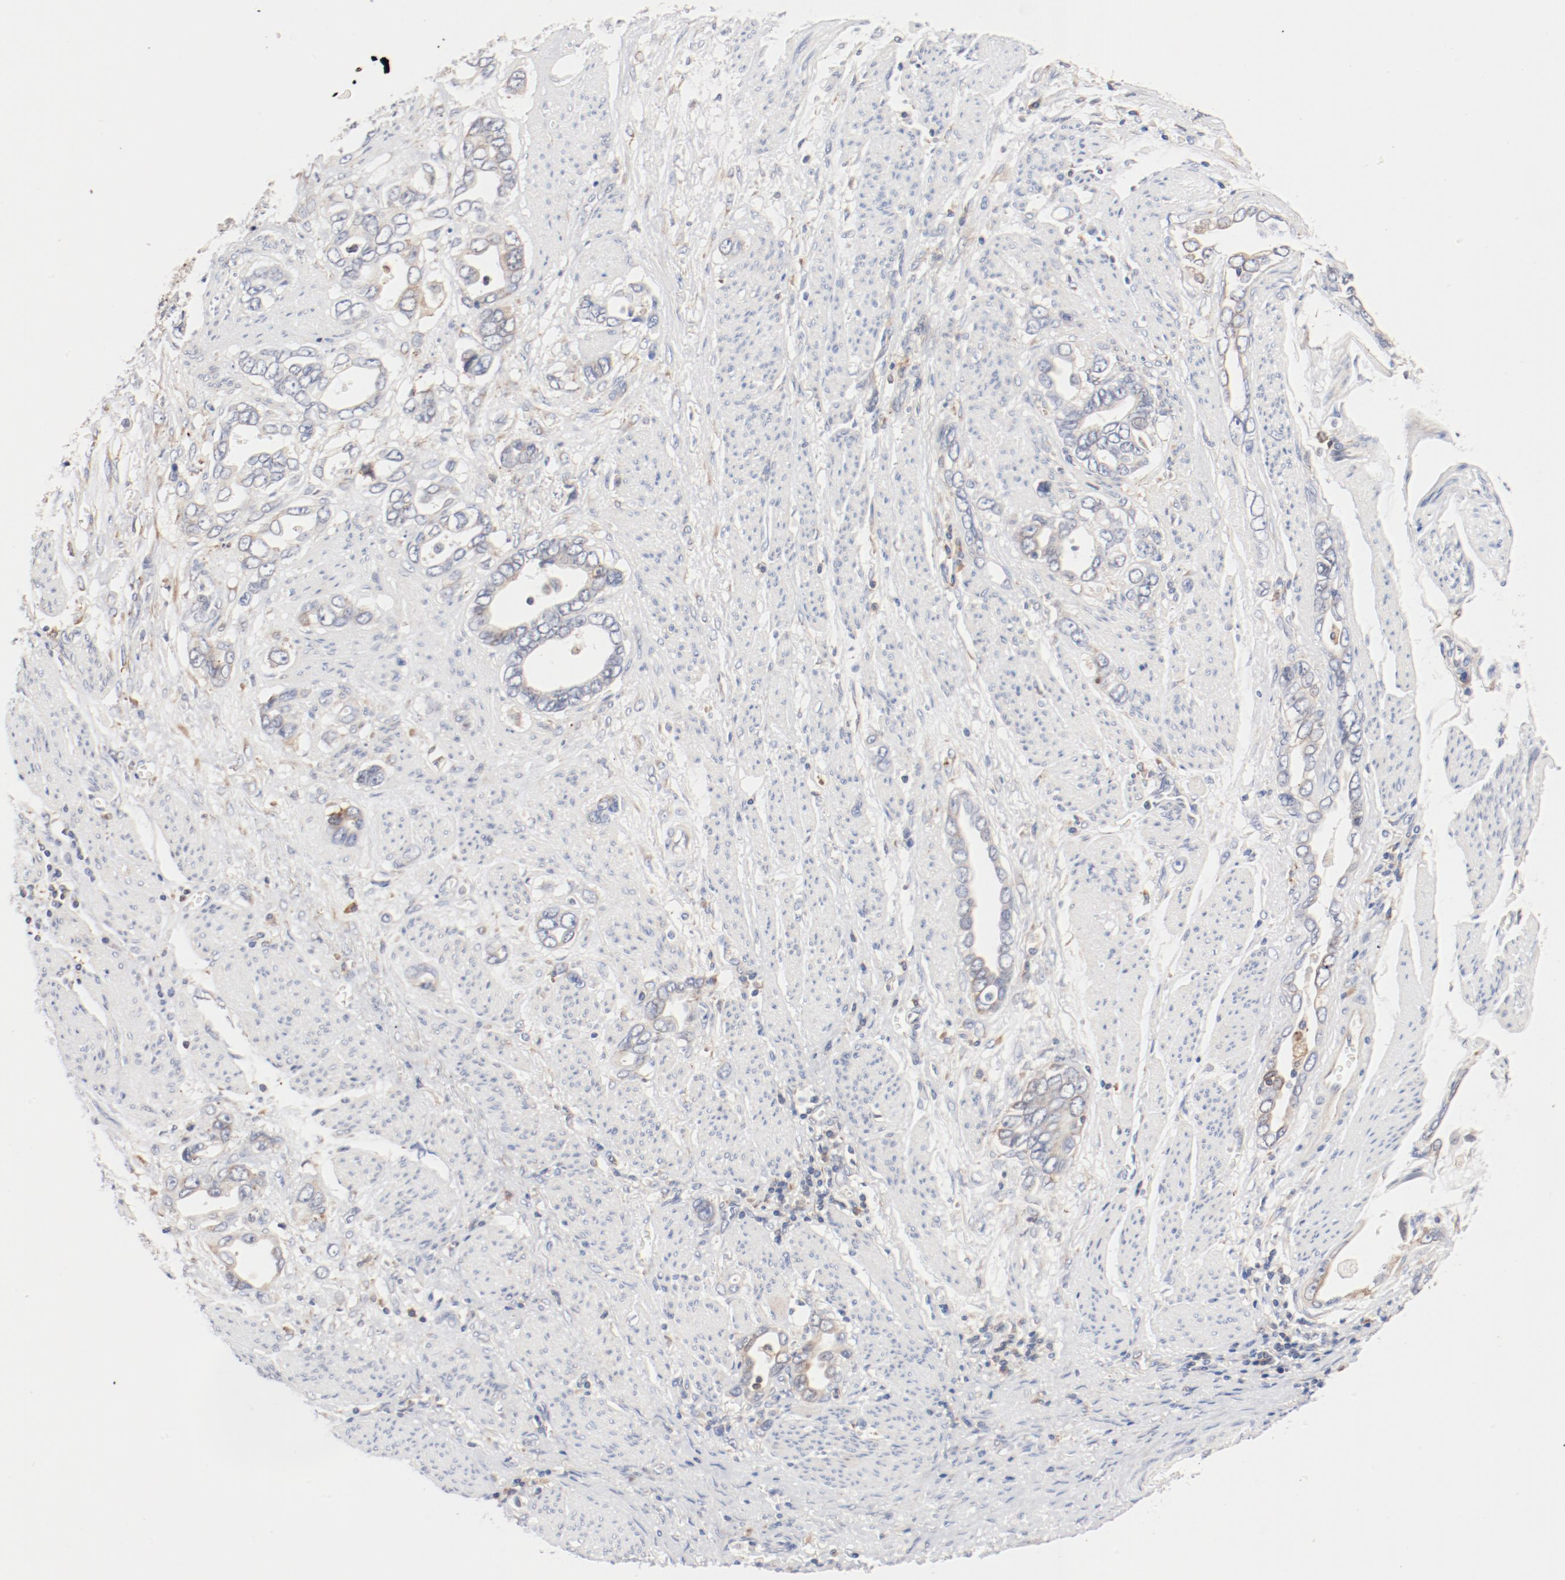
{"staining": {"intensity": "moderate", "quantity": "<25%", "location": "cytoplasmic/membranous"}, "tissue": "stomach cancer", "cell_type": "Tumor cells", "image_type": "cancer", "snomed": [{"axis": "morphology", "description": "Adenocarcinoma, NOS"}, {"axis": "topography", "description": "Stomach"}], "caption": "Protein positivity by immunohistochemistry (IHC) displays moderate cytoplasmic/membranous staining in about <25% of tumor cells in stomach adenocarcinoma. Immunohistochemistry (ihc) stains the protein in brown and the nuclei are stained blue.", "gene": "PDPK1", "patient": {"sex": "male", "age": 78}}